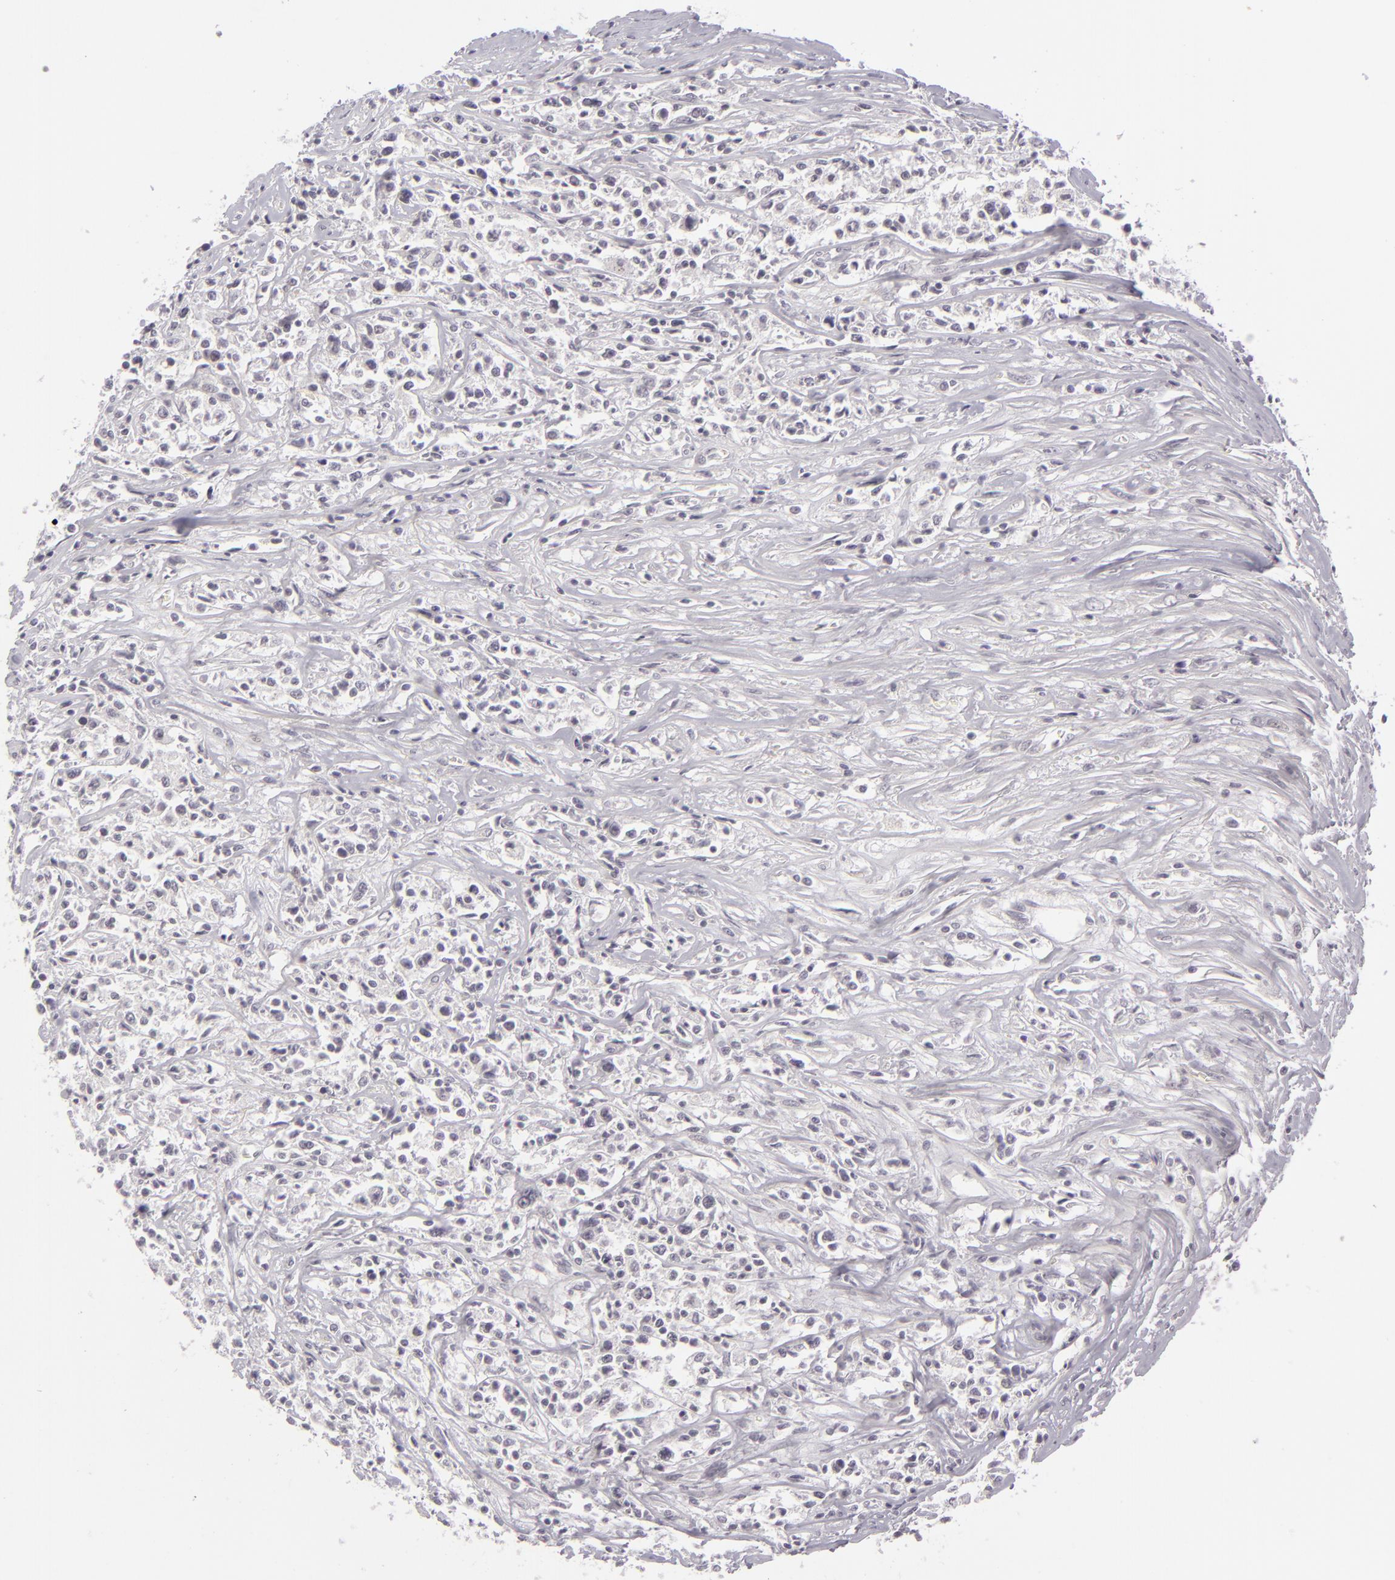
{"staining": {"intensity": "negative", "quantity": "none", "location": "none"}, "tissue": "lymphoma", "cell_type": "Tumor cells", "image_type": "cancer", "snomed": [{"axis": "morphology", "description": "Malignant lymphoma, non-Hodgkin's type, Low grade"}, {"axis": "topography", "description": "Small intestine"}], "caption": "DAB immunohistochemical staining of malignant lymphoma, non-Hodgkin's type (low-grade) exhibits no significant staining in tumor cells.", "gene": "DLG3", "patient": {"sex": "female", "age": 59}}